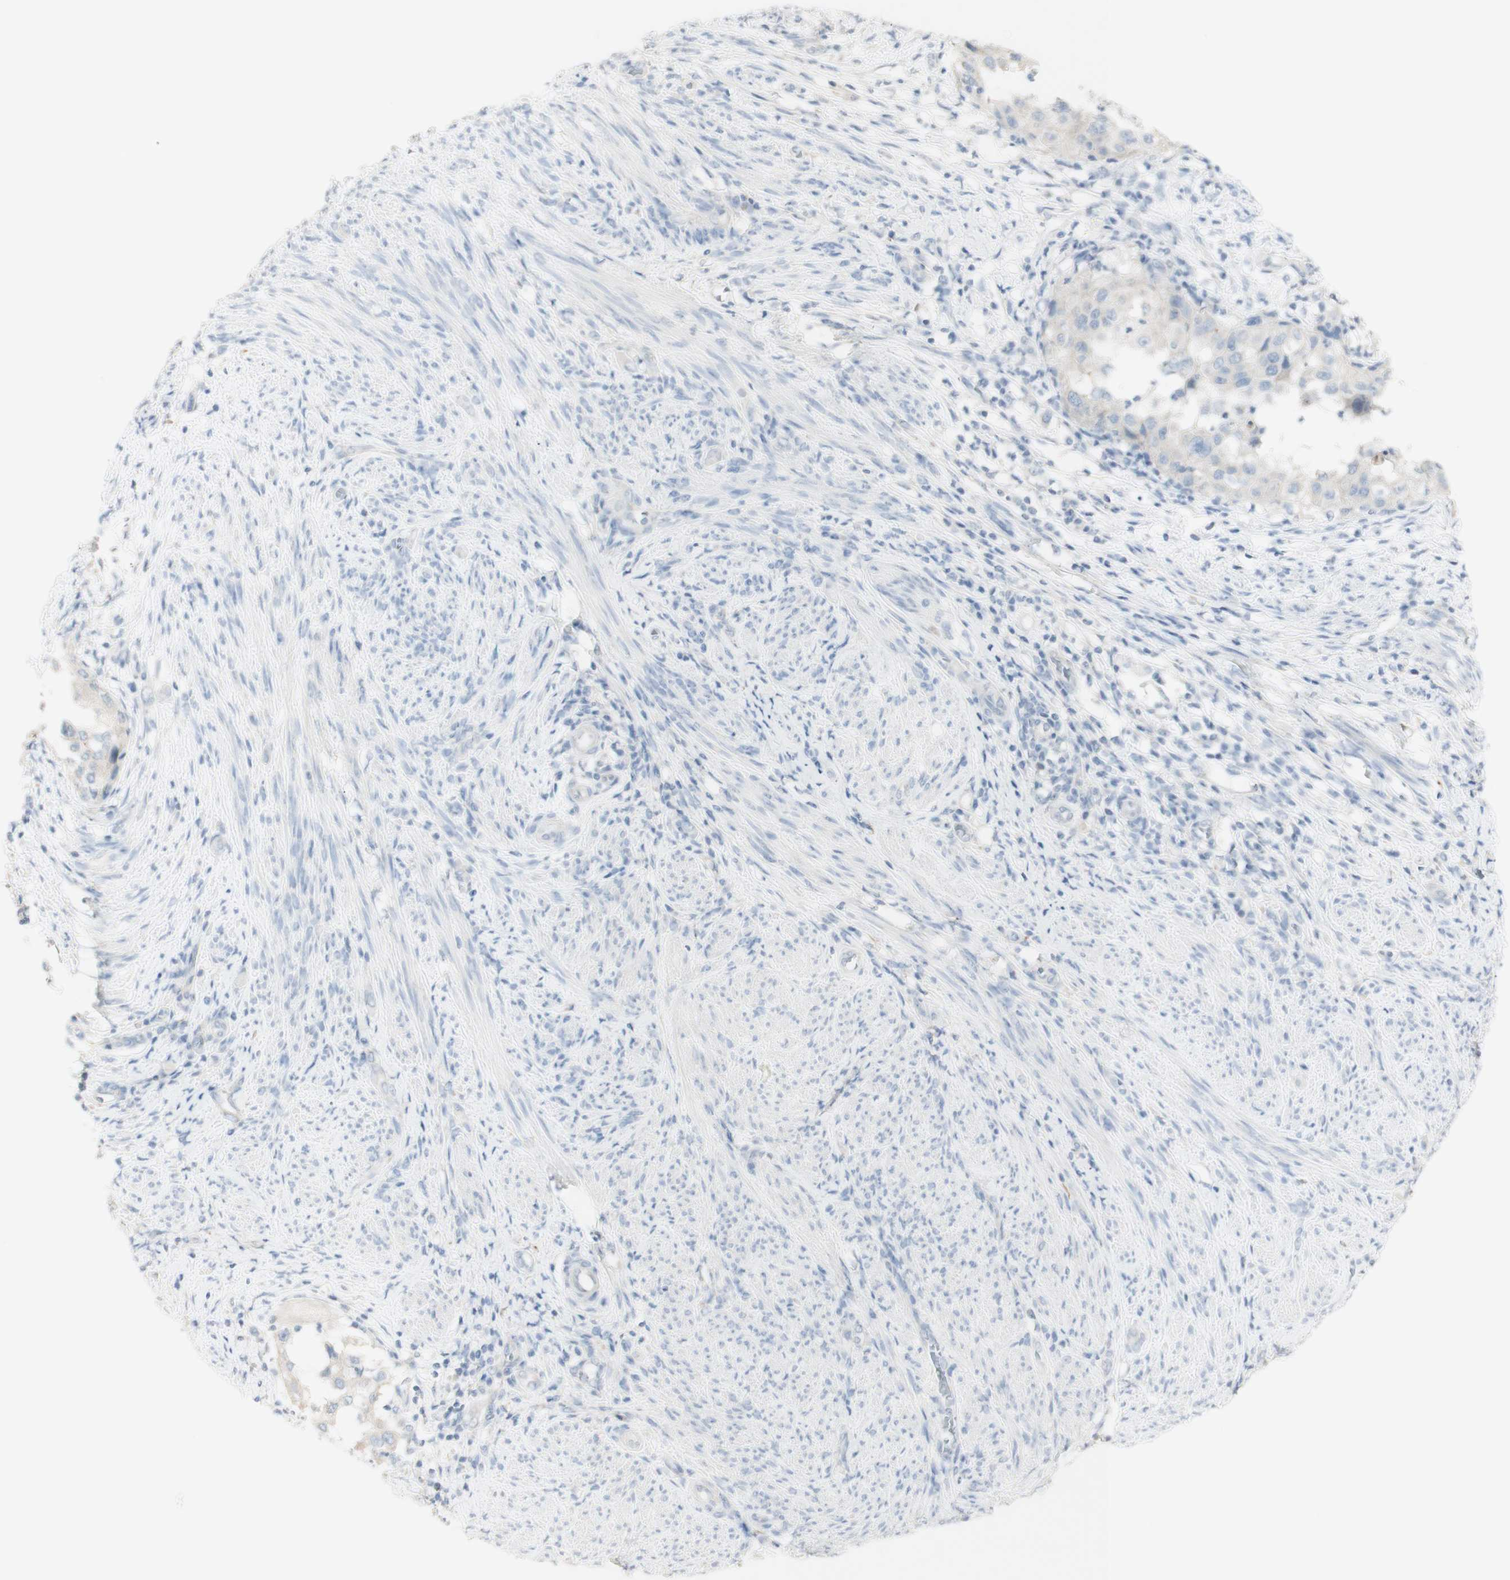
{"staining": {"intensity": "negative", "quantity": "none", "location": "none"}, "tissue": "endometrial cancer", "cell_type": "Tumor cells", "image_type": "cancer", "snomed": [{"axis": "morphology", "description": "Adenocarcinoma, NOS"}, {"axis": "topography", "description": "Endometrium"}], "caption": "An immunohistochemistry (IHC) micrograph of endometrial cancer is shown. There is no staining in tumor cells of endometrial cancer.", "gene": "ART3", "patient": {"sex": "female", "age": 85}}